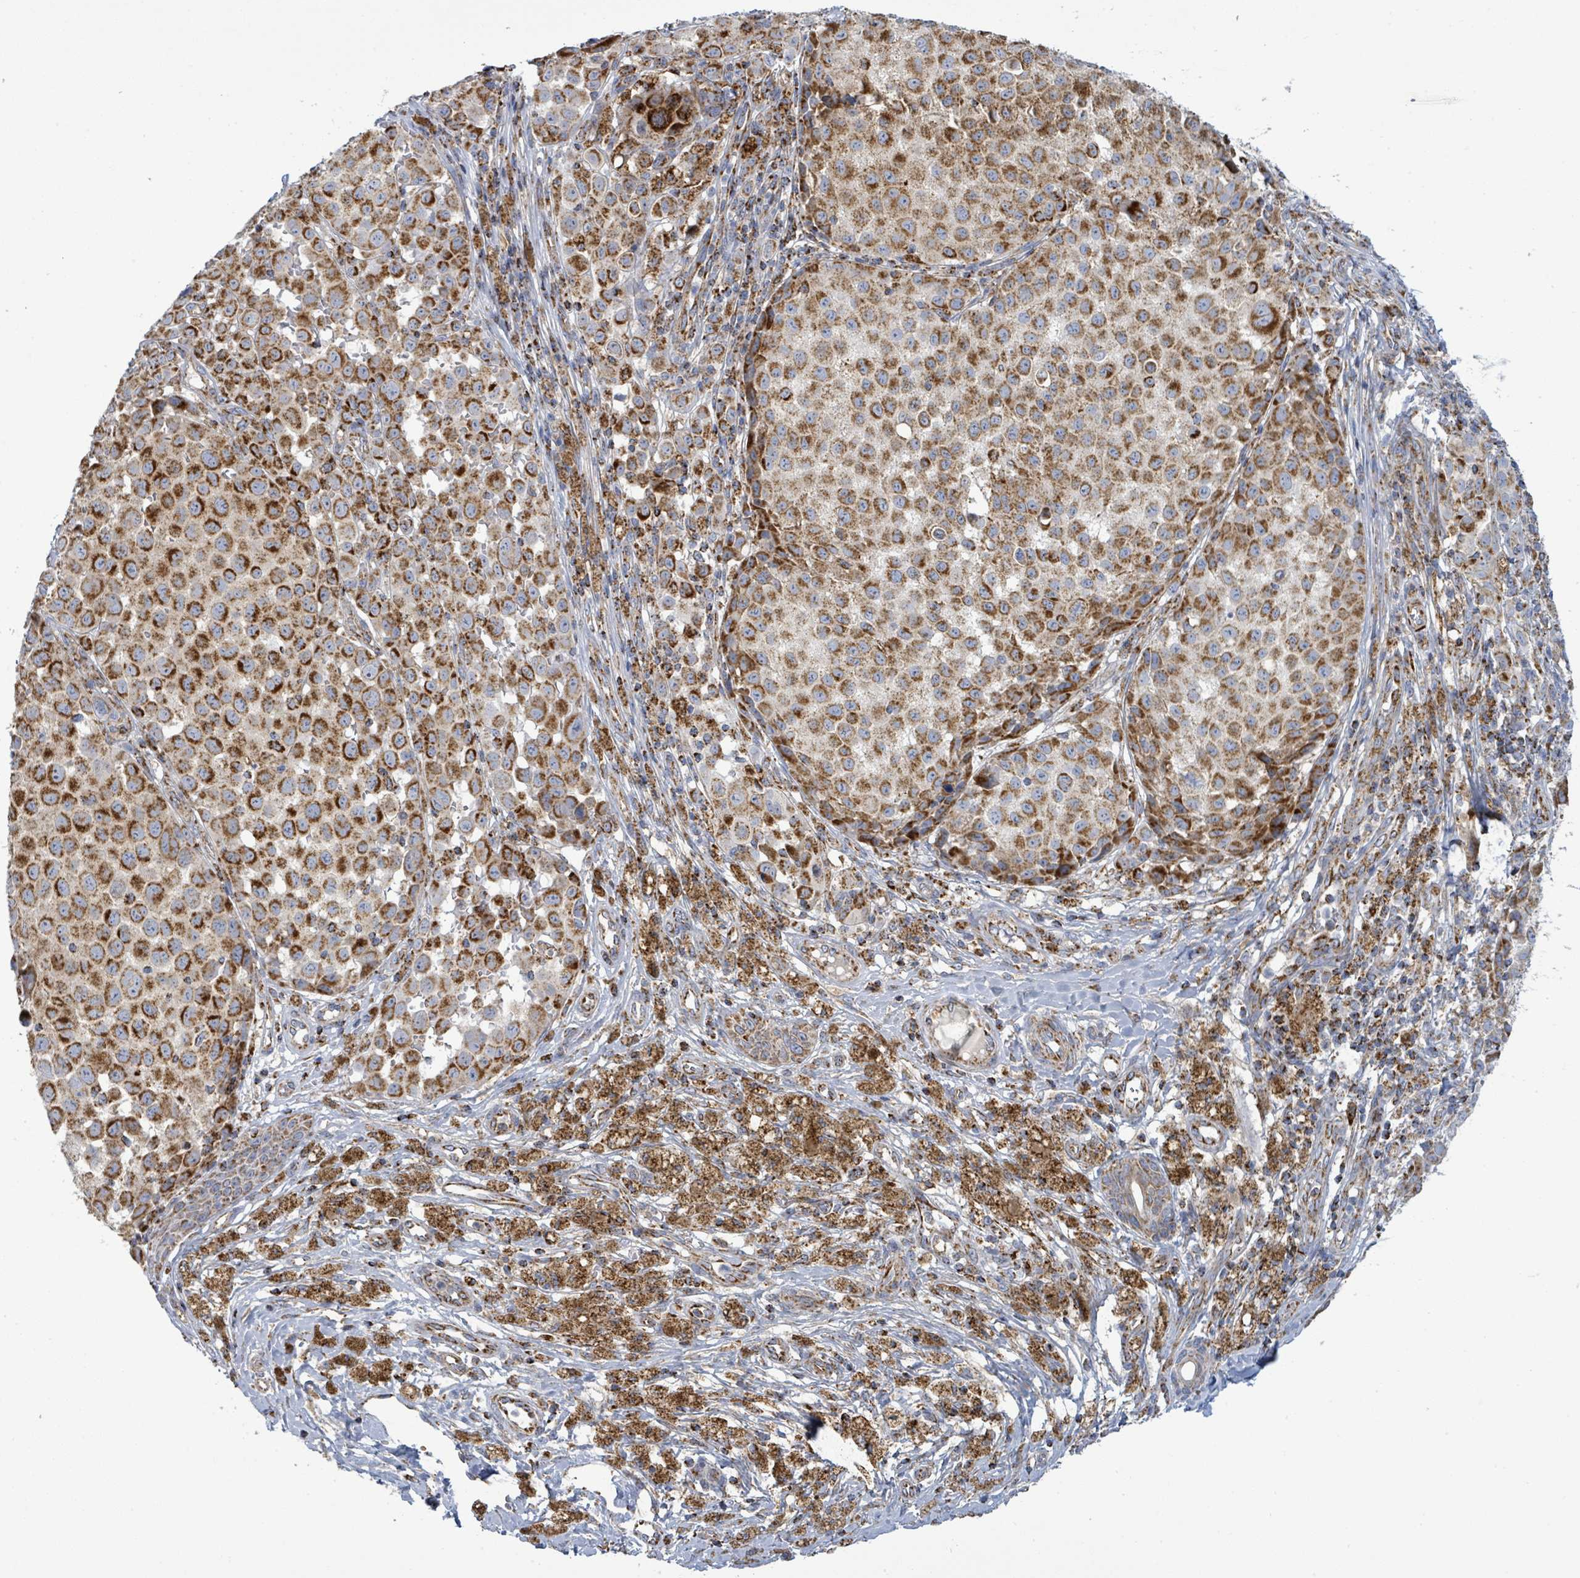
{"staining": {"intensity": "strong", "quantity": ">75%", "location": "cytoplasmic/membranous"}, "tissue": "melanoma", "cell_type": "Tumor cells", "image_type": "cancer", "snomed": [{"axis": "morphology", "description": "Malignant melanoma, NOS"}, {"axis": "topography", "description": "Skin"}], "caption": "Immunohistochemistry (IHC) of melanoma demonstrates high levels of strong cytoplasmic/membranous positivity in about >75% of tumor cells. The protein of interest is stained brown, and the nuclei are stained in blue (DAB (3,3'-diaminobenzidine) IHC with brightfield microscopy, high magnification).", "gene": "SUCLG2", "patient": {"sex": "male", "age": 64}}